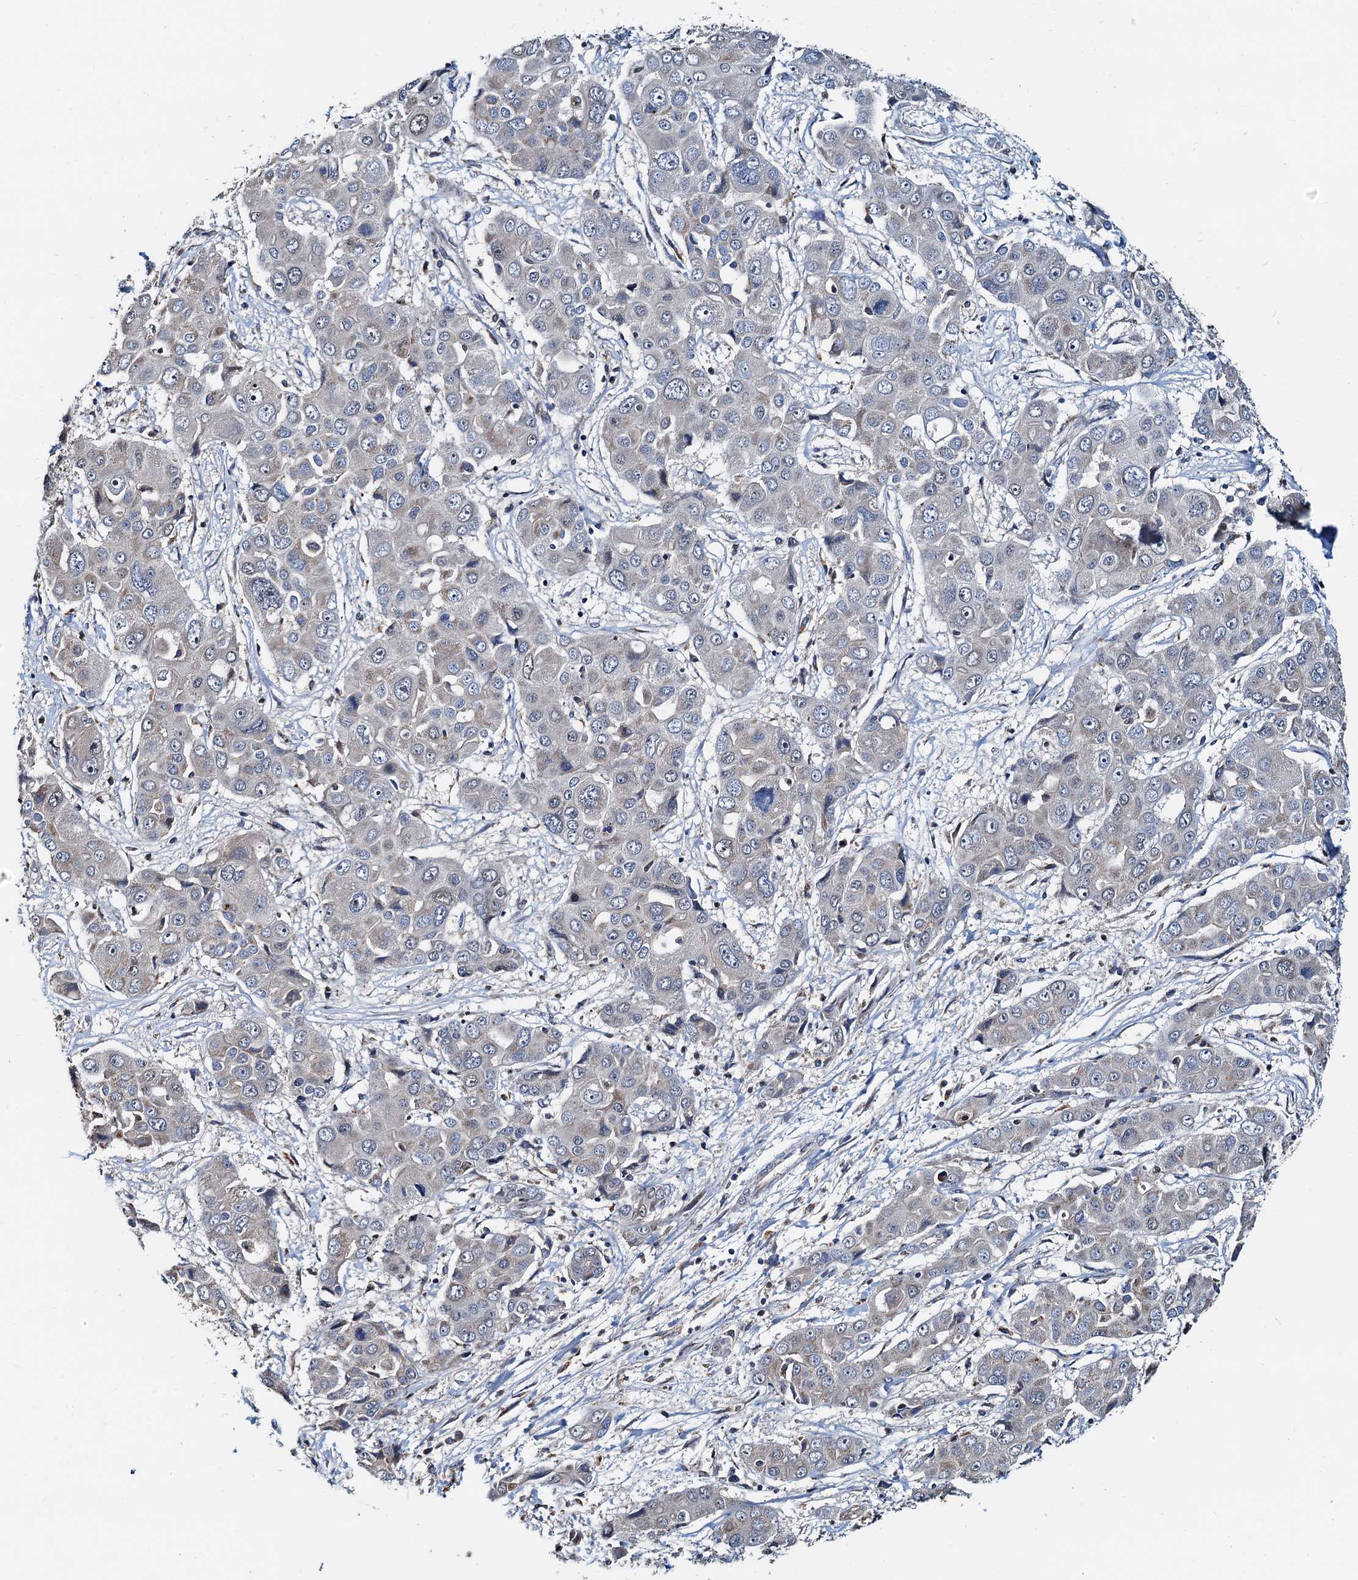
{"staining": {"intensity": "weak", "quantity": "<25%", "location": "cytoplasmic/membranous"}, "tissue": "liver cancer", "cell_type": "Tumor cells", "image_type": "cancer", "snomed": [{"axis": "morphology", "description": "Cholangiocarcinoma"}, {"axis": "topography", "description": "Liver"}], "caption": "The photomicrograph shows no staining of tumor cells in cholangiocarcinoma (liver).", "gene": "MCMBP", "patient": {"sex": "male", "age": 67}}